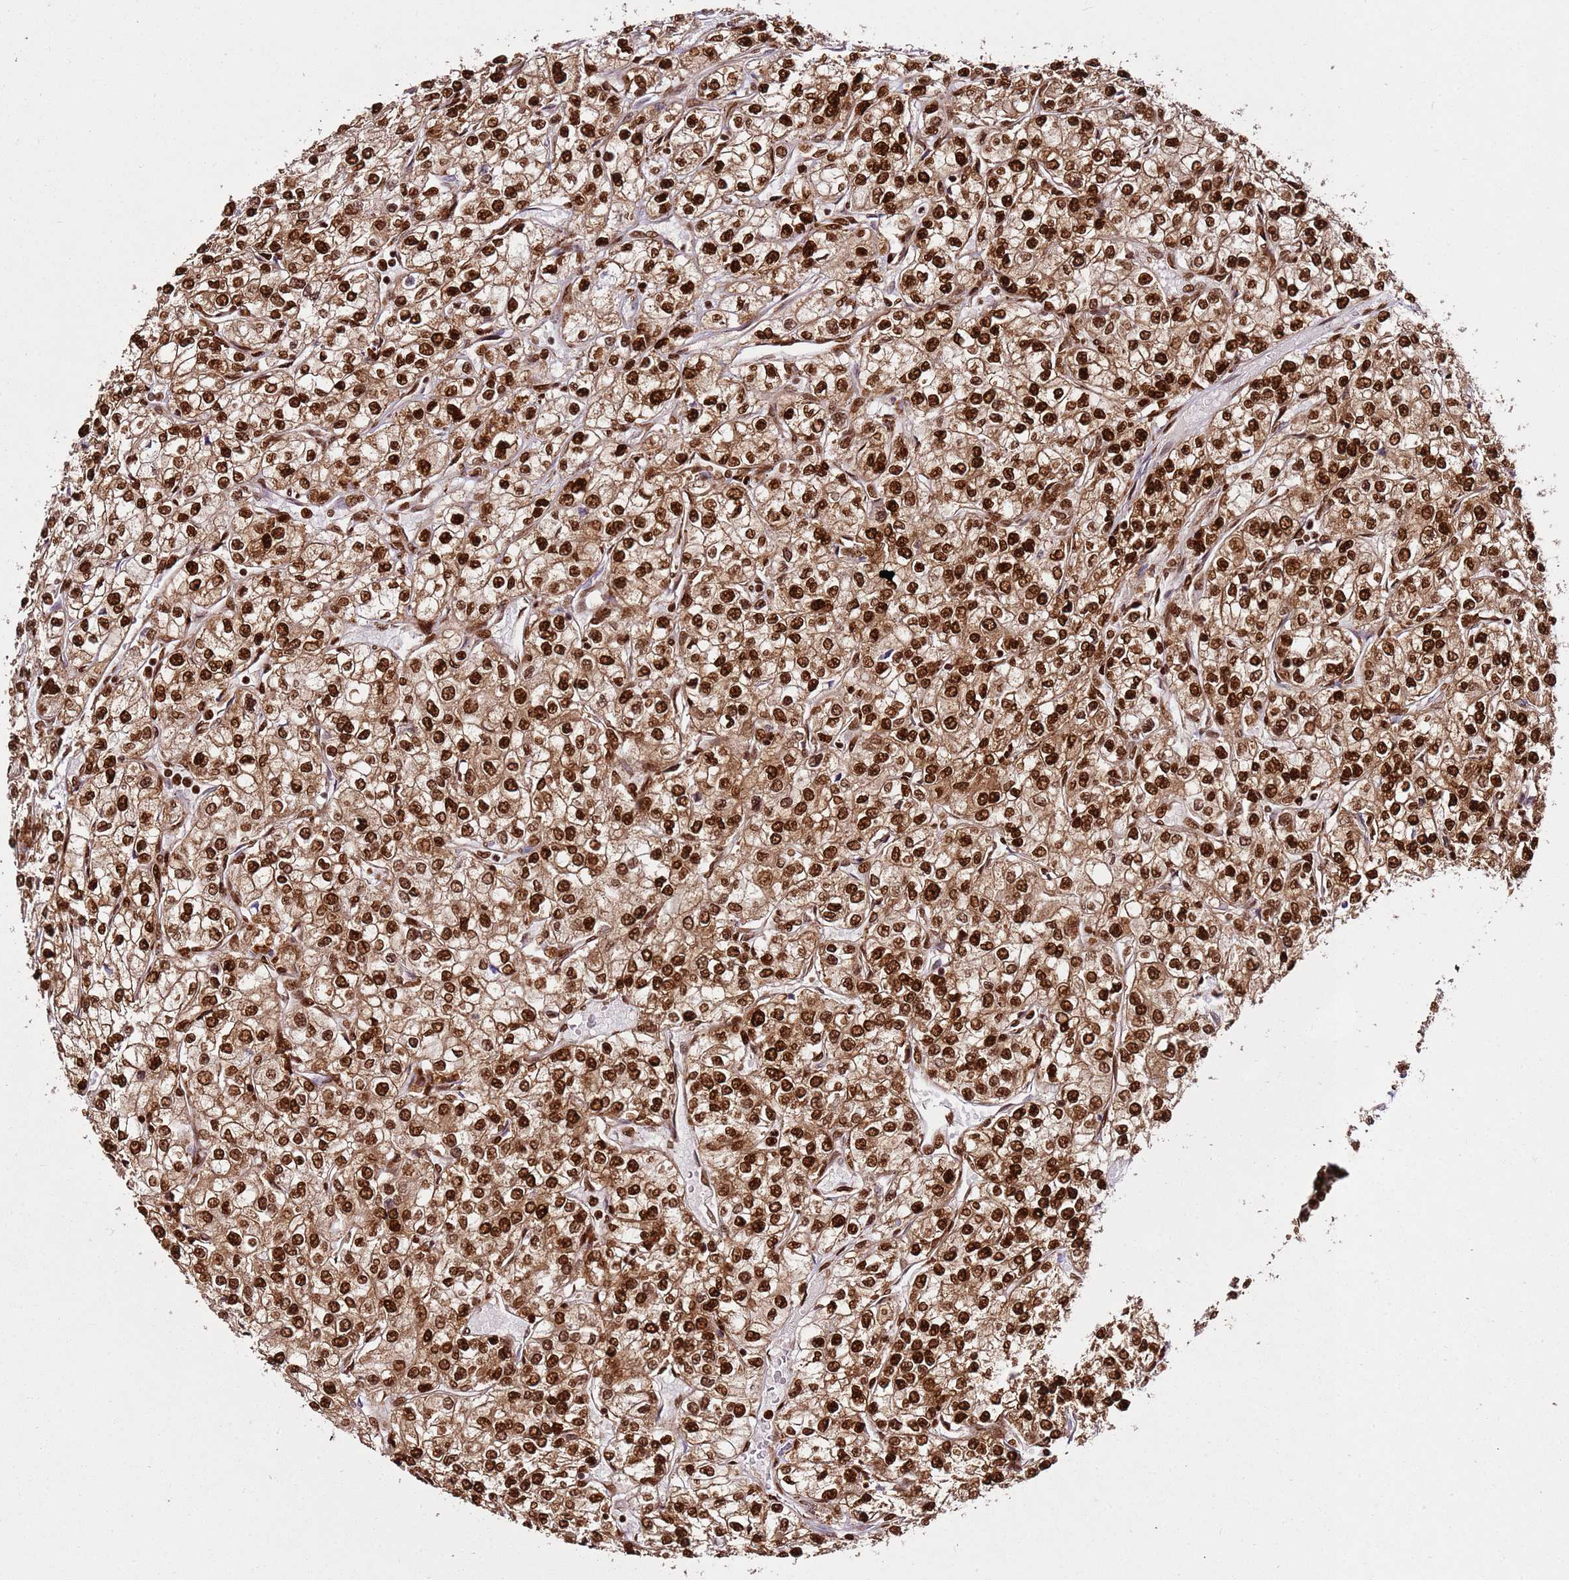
{"staining": {"intensity": "strong", "quantity": ">75%", "location": "nuclear"}, "tissue": "renal cancer", "cell_type": "Tumor cells", "image_type": "cancer", "snomed": [{"axis": "morphology", "description": "Adenocarcinoma, NOS"}, {"axis": "topography", "description": "Kidney"}], "caption": "This histopathology image demonstrates IHC staining of human renal adenocarcinoma, with high strong nuclear staining in approximately >75% of tumor cells.", "gene": "HNRNPAB", "patient": {"sex": "male", "age": 80}}